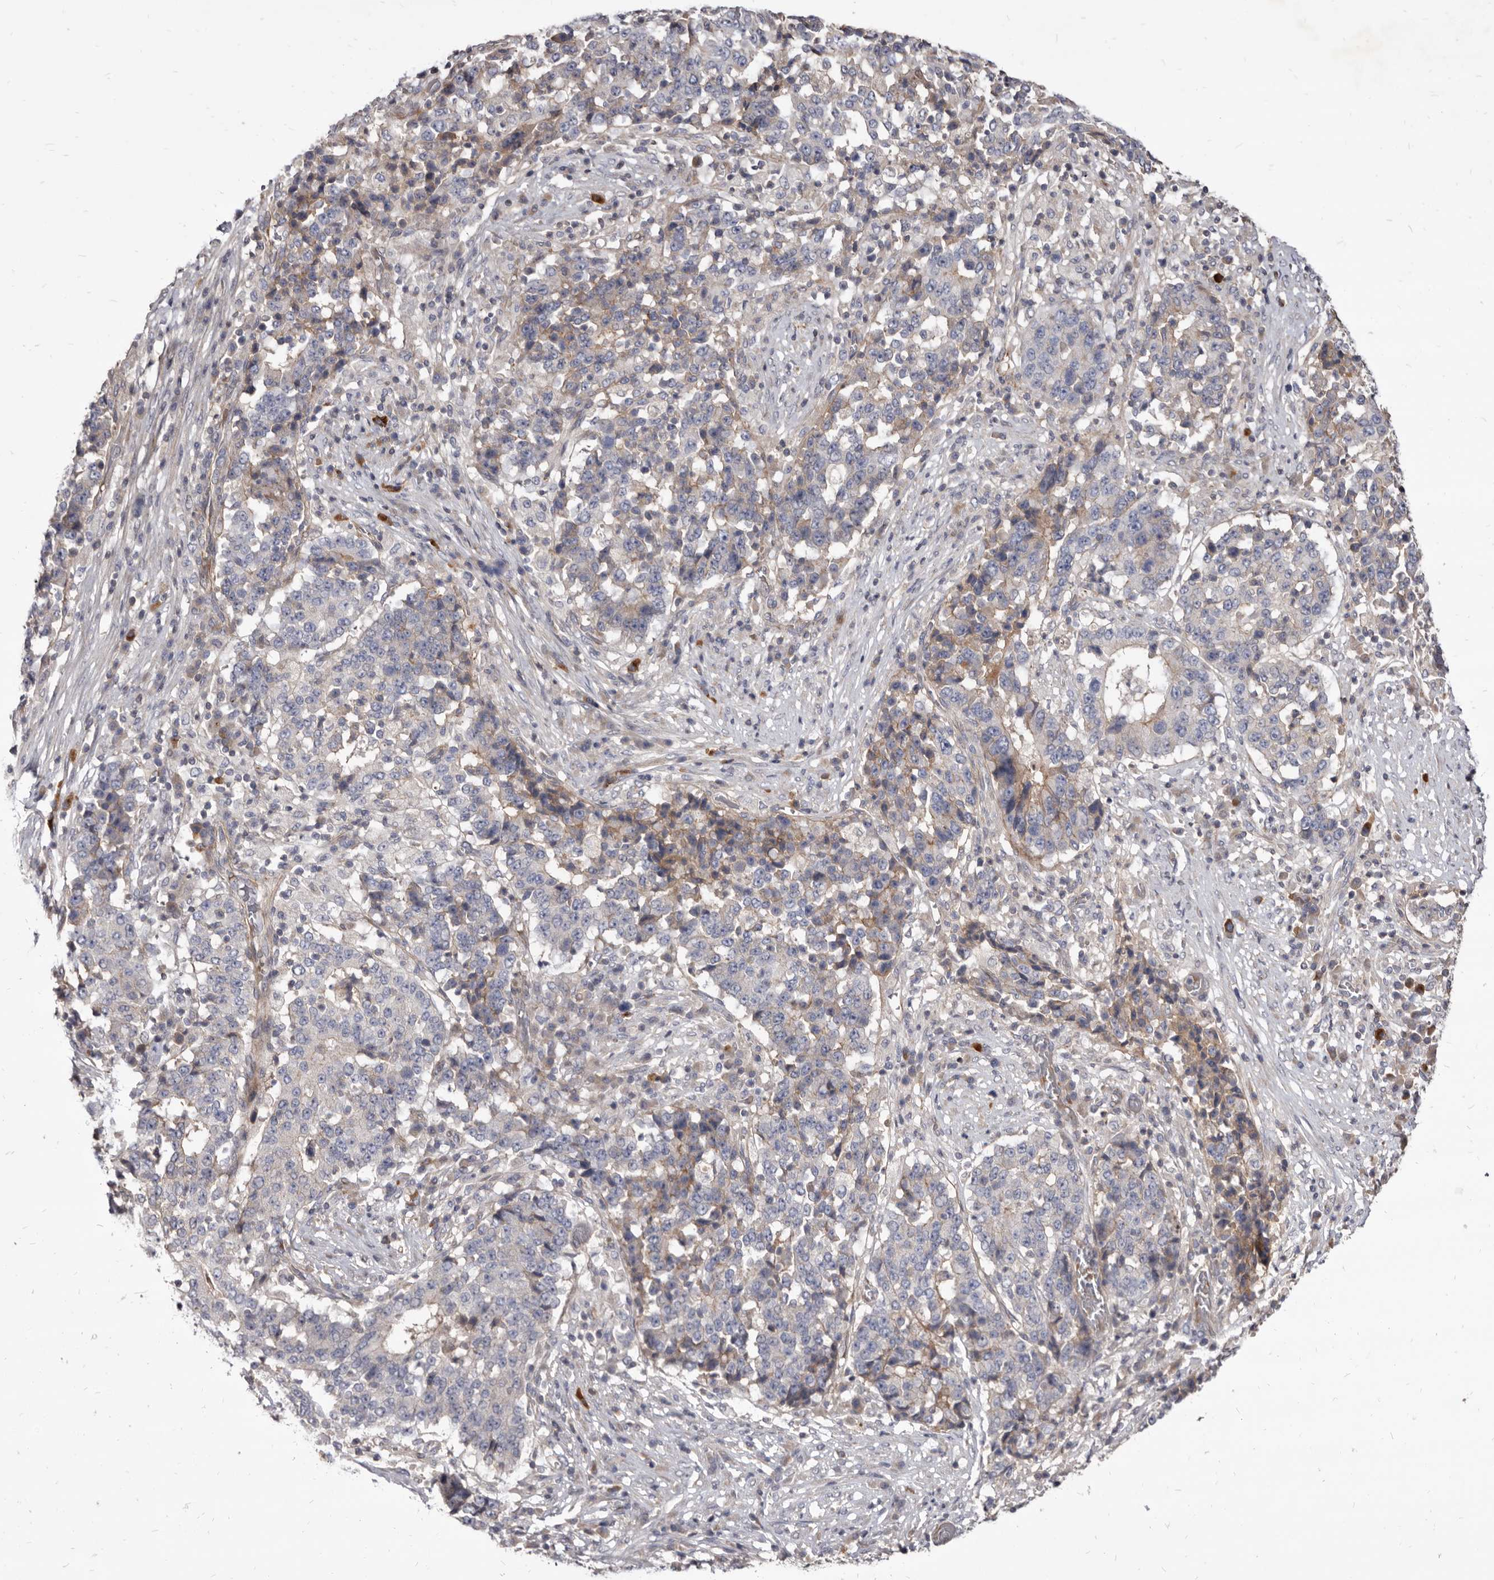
{"staining": {"intensity": "weak", "quantity": "<25%", "location": "cytoplasmic/membranous"}, "tissue": "stomach cancer", "cell_type": "Tumor cells", "image_type": "cancer", "snomed": [{"axis": "morphology", "description": "Adenocarcinoma, NOS"}, {"axis": "topography", "description": "Stomach"}], "caption": "Protein analysis of stomach adenocarcinoma displays no significant expression in tumor cells.", "gene": "FAS", "patient": {"sex": "male", "age": 59}}